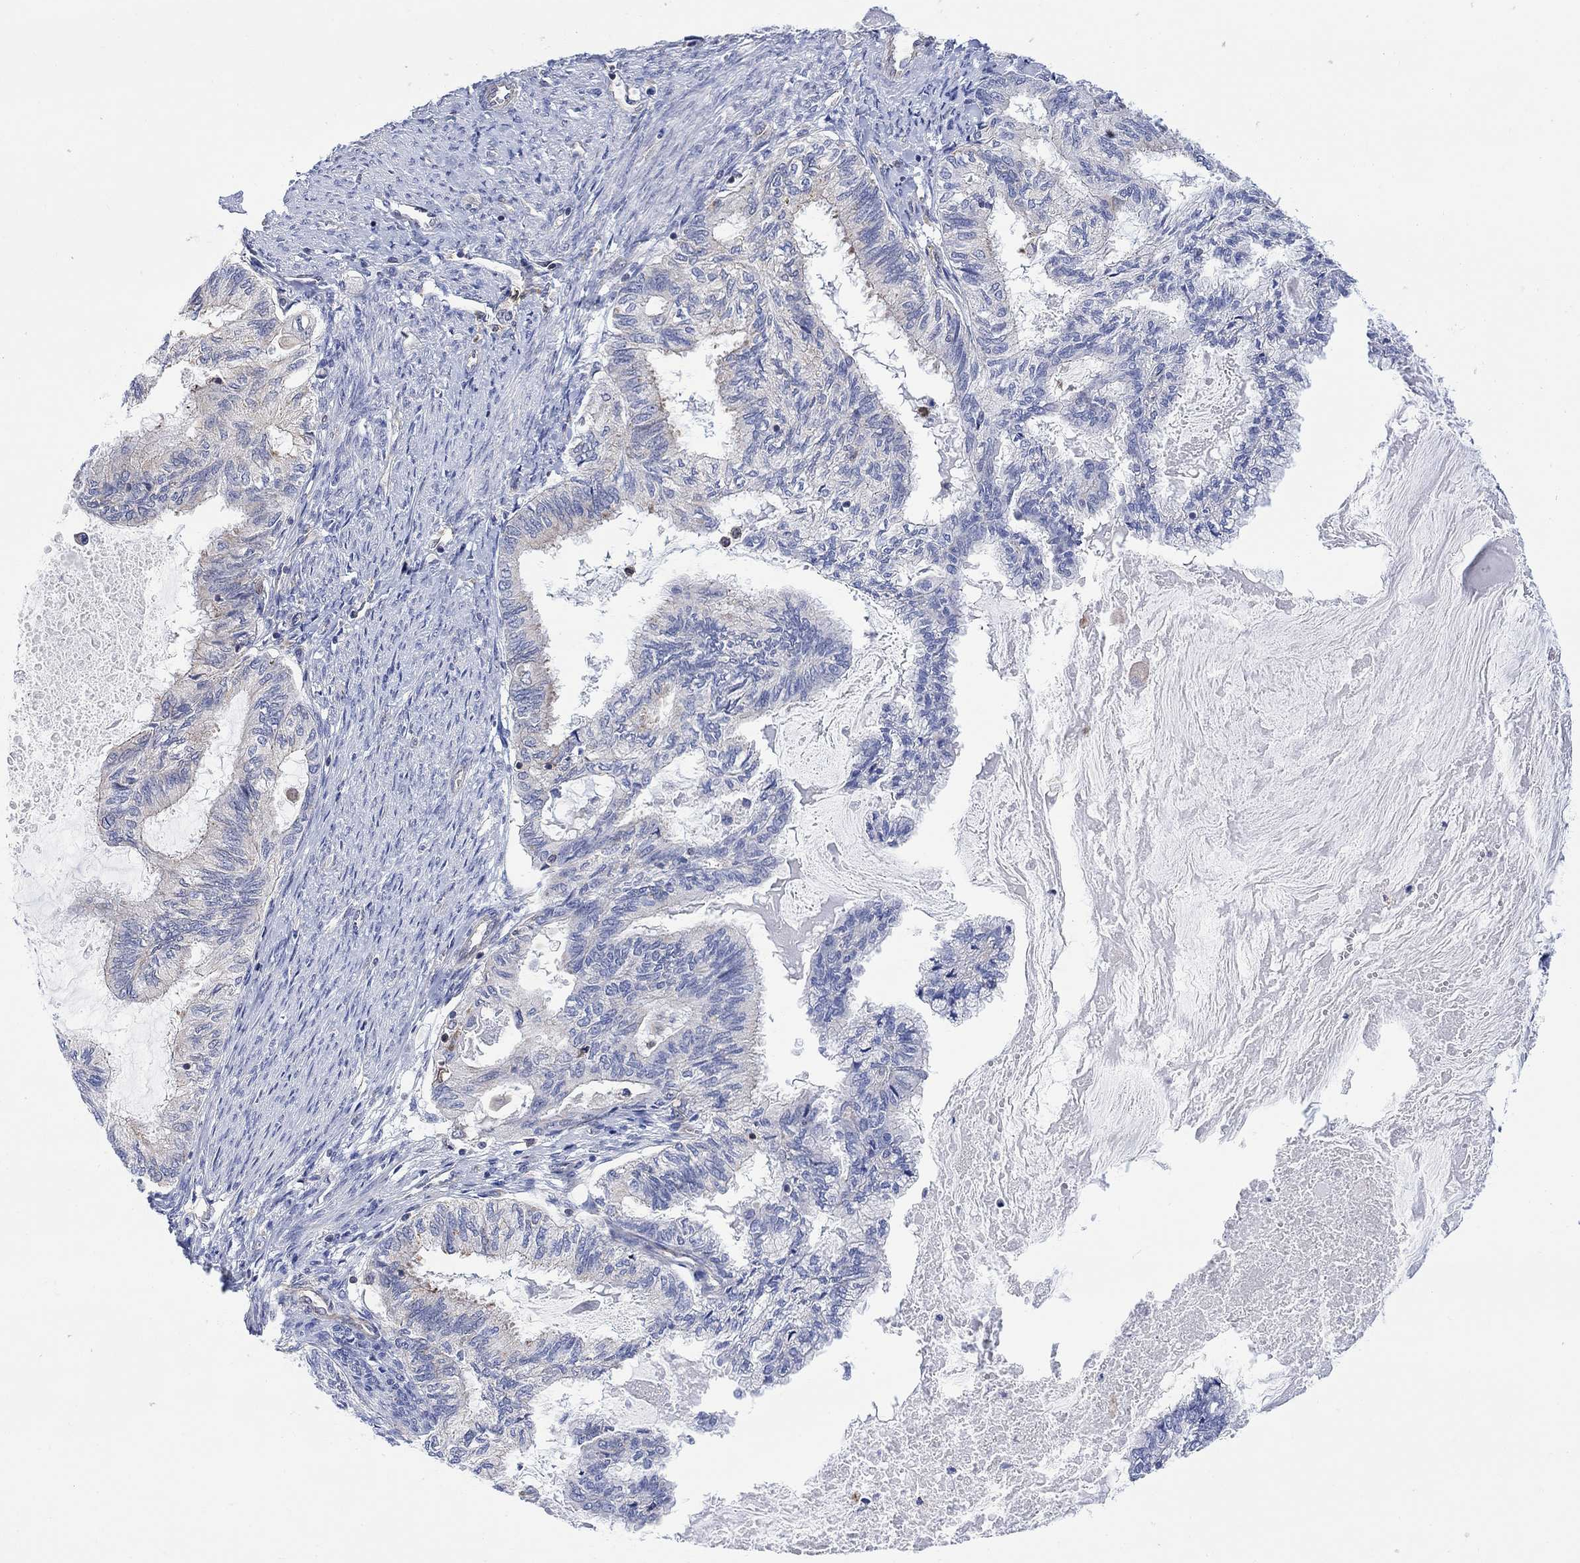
{"staining": {"intensity": "negative", "quantity": "none", "location": "none"}, "tissue": "endometrial cancer", "cell_type": "Tumor cells", "image_type": "cancer", "snomed": [{"axis": "morphology", "description": "Adenocarcinoma, NOS"}, {"axis": "topography", "description": "Endometrium"}], "caption": "IHC histopathology image of endometrial adenocarcinoma stained for a protein (brown), which shows no expression in tumor cells. The staining was performed using DAB to visualize the protein expression in brown, while the nuclei were stained in blue with hematoxylin (Magnification: 20x).", "gene": "GBP5", "patient": {"sex": "female", "age": 86}}